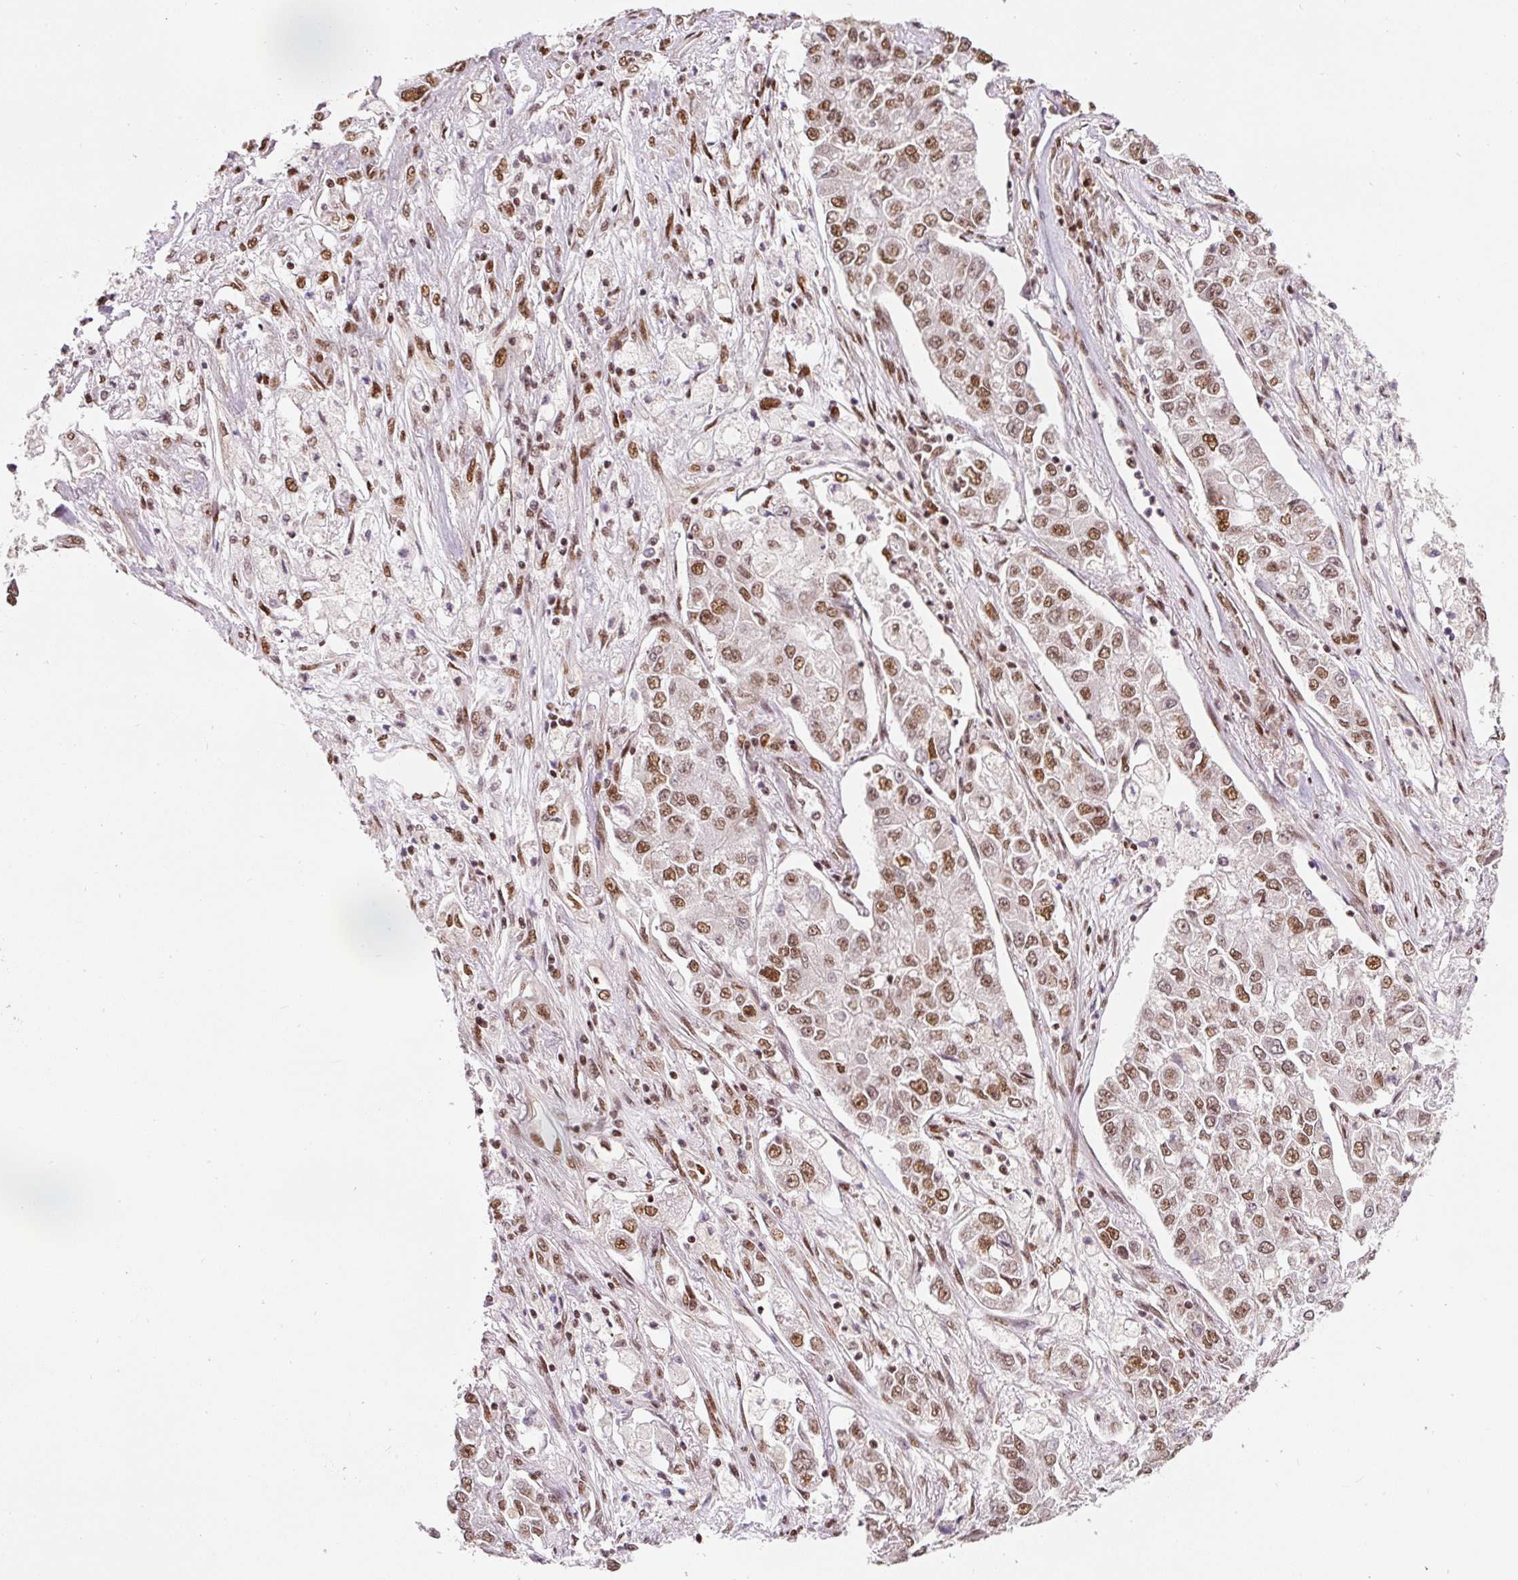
{"staining": {"intensity": "moderate", "quantity": ">75%", "location": "nuclear"}, "tissue": "lung cancer", "cell_type": "Tumor cells", "image_type": "cancer", "snomed": [{"axis": "morphology", "description": "Adenocarcinoma, NOS"}, {"axis": "topography", "description": "Lung"}], "caption": "Human lung cancer stained with a protein marker shows moderate staining in tumor cells.", "gene": "HNRNPC", "patient": {"sex": "male", "age": 49}}